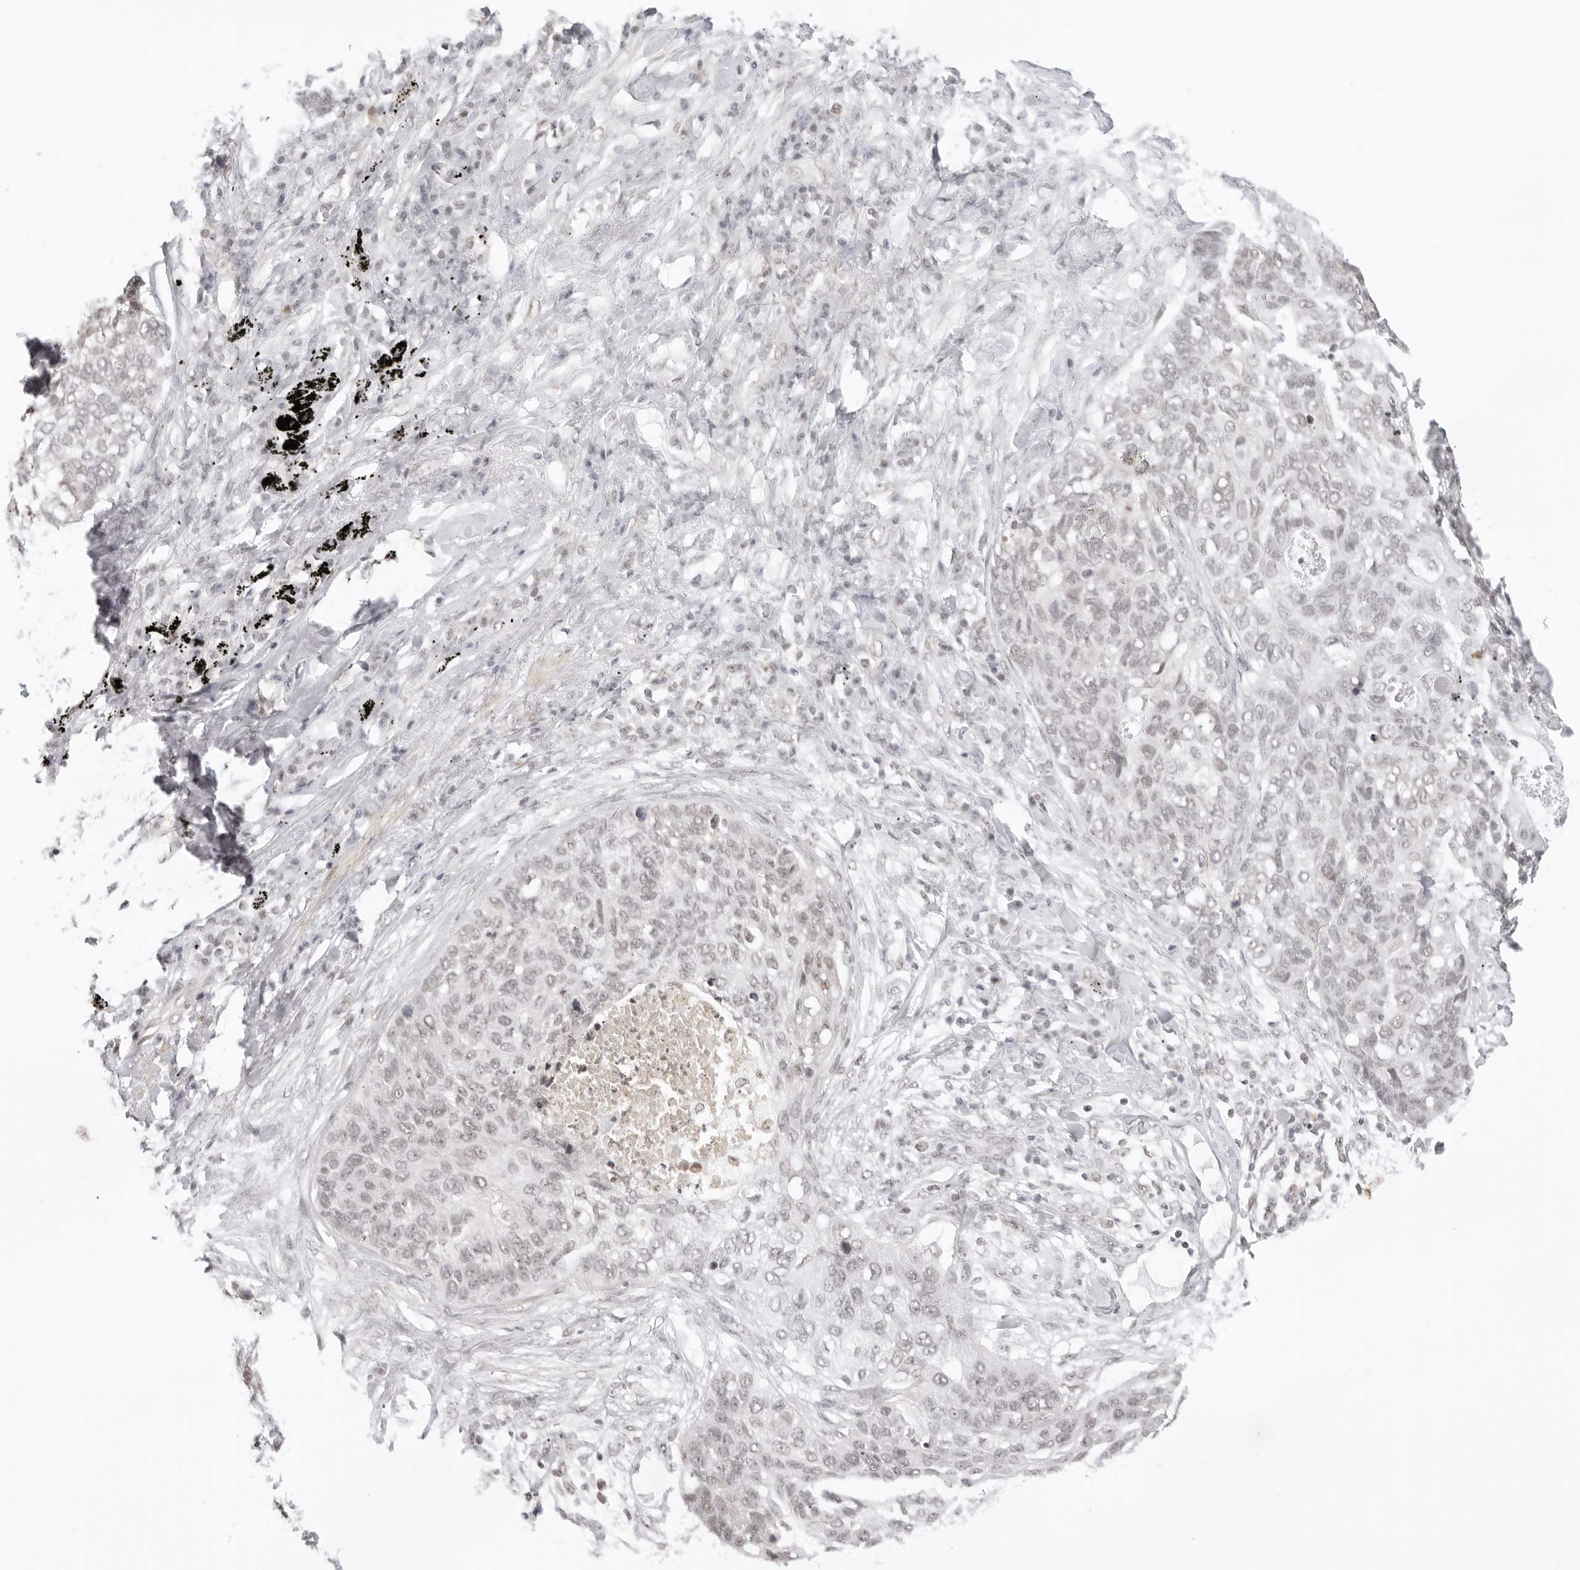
{"staining": {"intensity": "negative", "quantity": "none", "location": "none"}, "tissue": "lung cancer", "cell_type": "Tumor cells", "image_type": "cancer", "snomed": [{"axis": "morphology", "description": "Squamous cell carcinoma, NOS"}, {"axis": "topography", "description": "Lung"}], "caption": "Tumor cells show no significant protein staining in lung cancer (squamous cell carcinoma). (Immunohistochemistry (ihc), brightfield microscopy, high magnification).", "gene": "TCIM", "patient": {"sex": "female", "age": 63}}